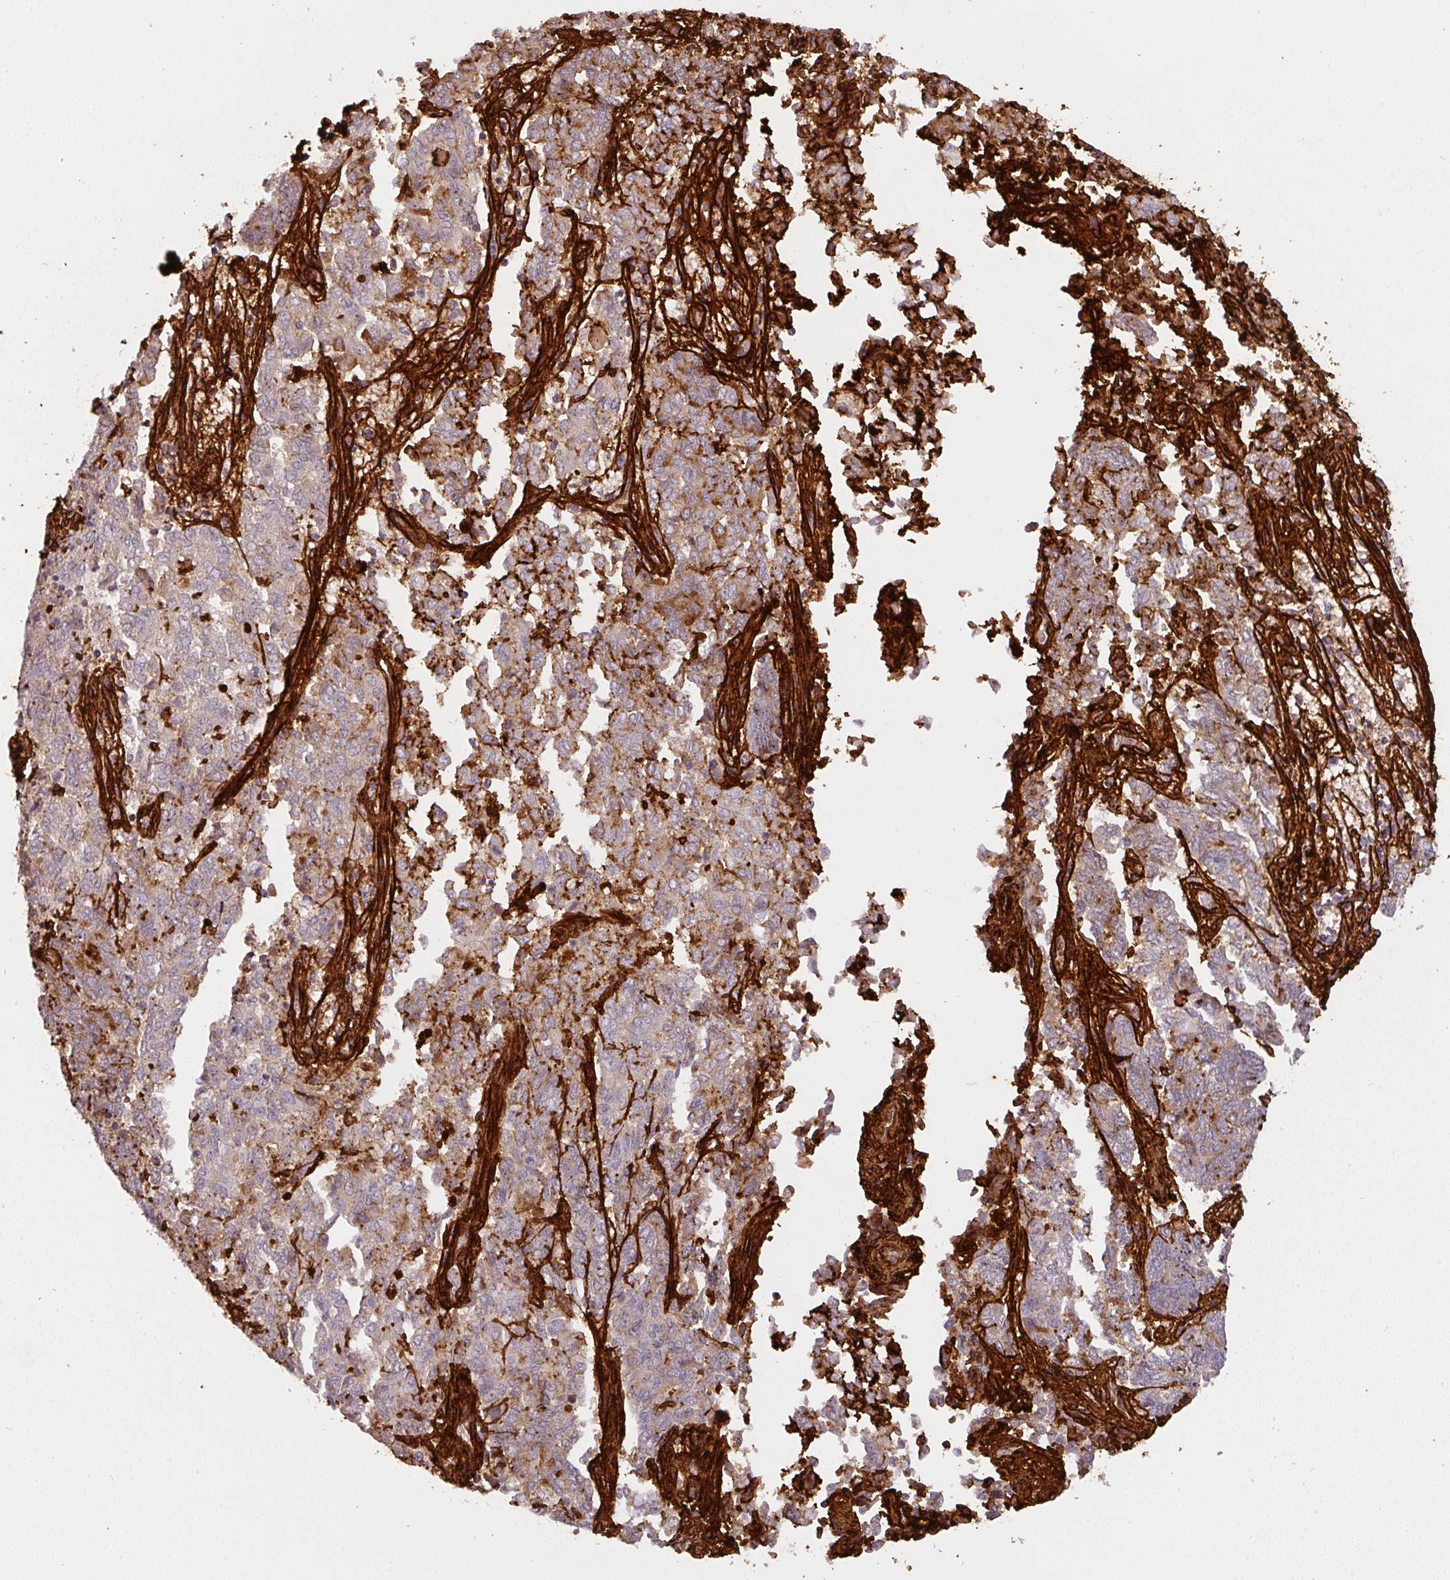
{"staining": {"intensity": "moderate", "quantity": "<25%", "location": "cytoplasmic/membranous"}, "tissue": "endometrial cancer", "cell_type": "Tumor cells", "image_type": "cancer", "snomed": [{"axis": "morphology", "description": "Adenocarcinoma, NOS"}, {"axis": "topography", "description": "Endometrium"}], "caption": "Immunohistochemical staining of human endometrial cancer (adenocarcinoma) shows low levels of moderate cytoplasmic/membranous expression in about <25% of tumor cells. (Brightfield microscopy of DAB IHC at high magnification).", "gene": "COL3A1", "patient": {"sex": "female", "age": 80}}